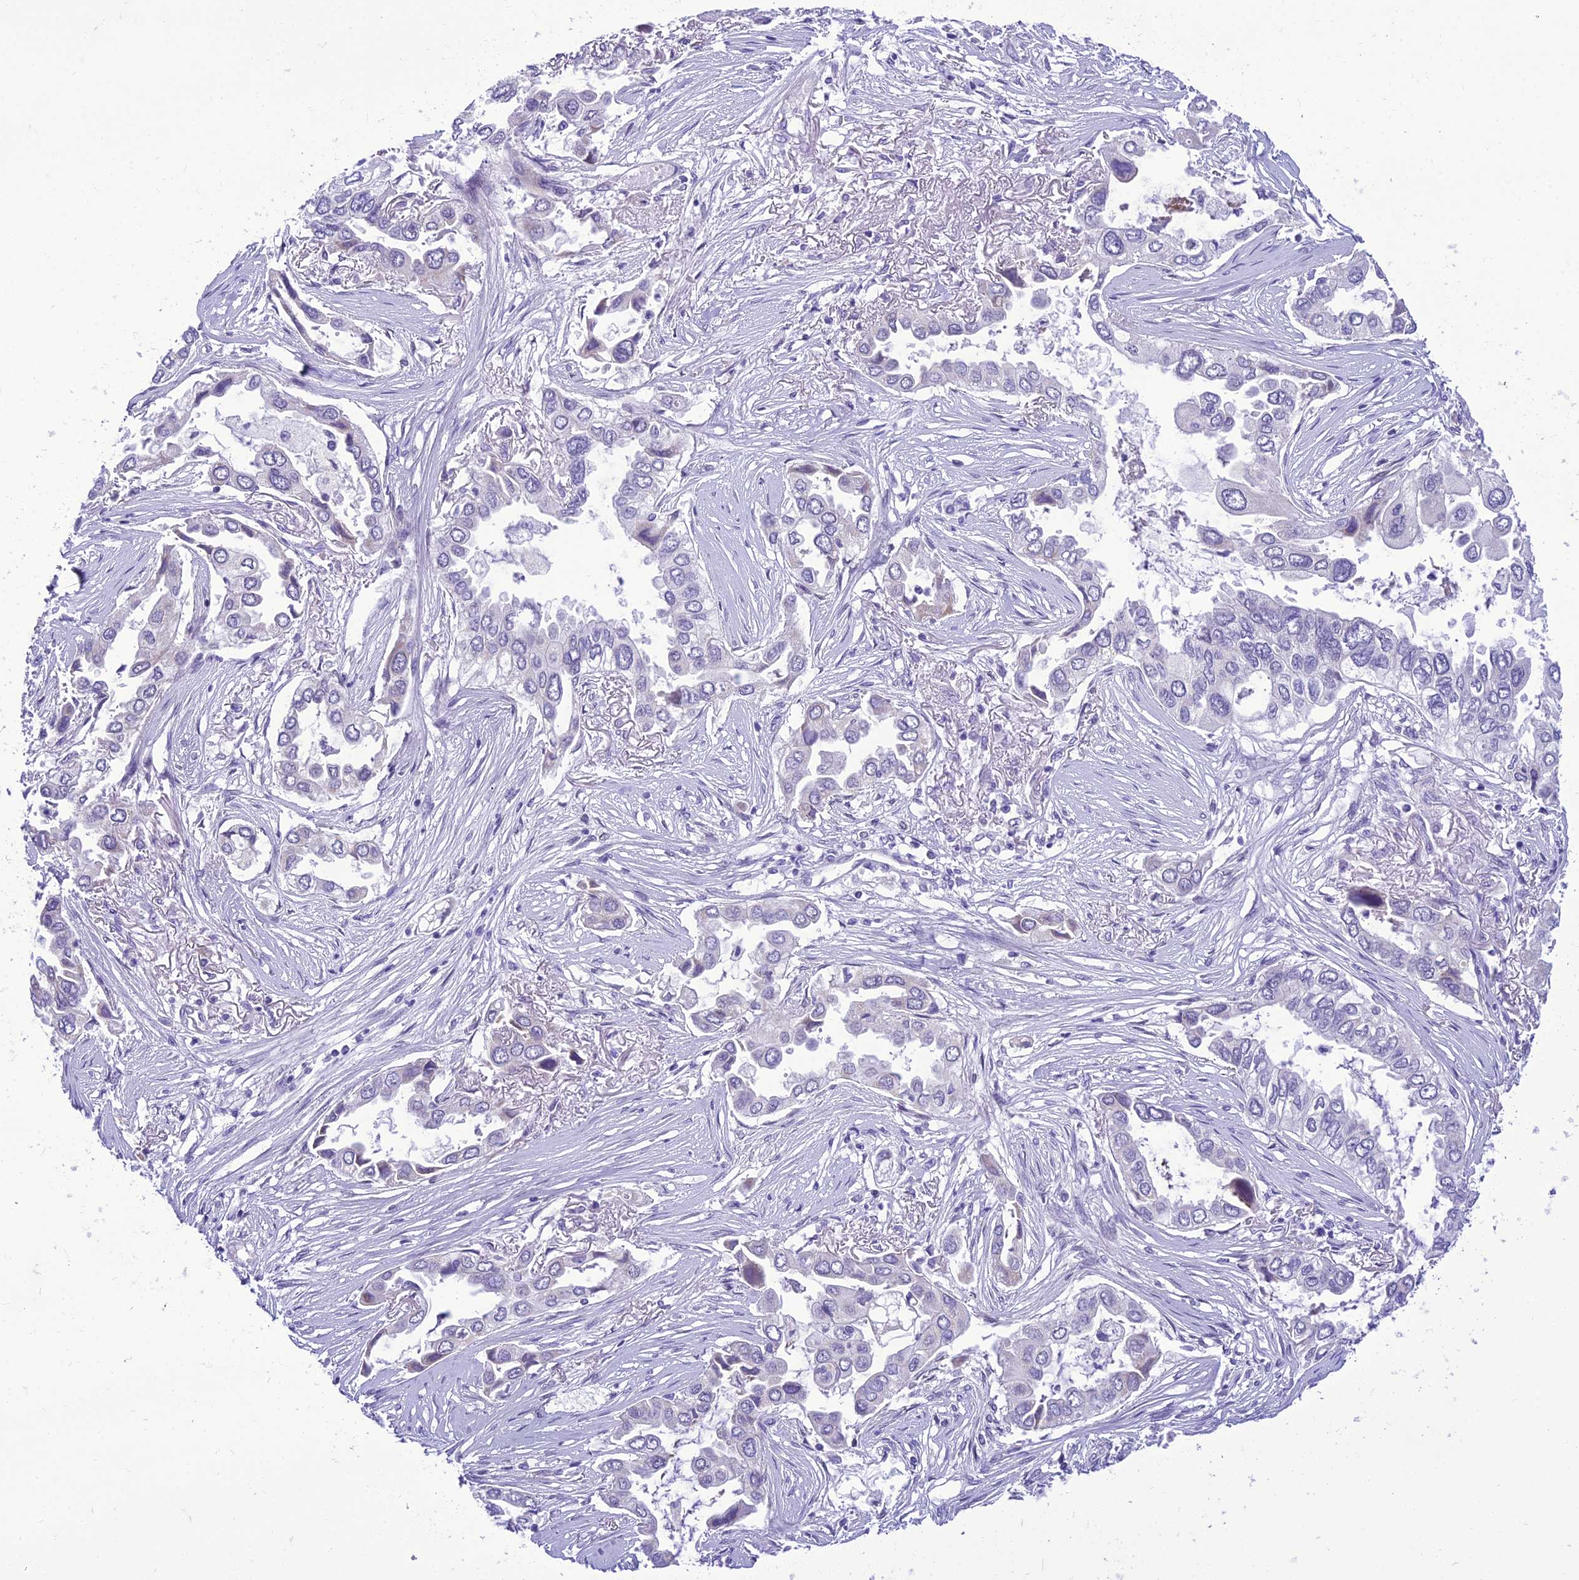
{"staining": {"intensity": "negative", "quantity": "none", "location": "none"}, "tissue": "lung cancer", "cell_type": "Tumor cells", "image_type": "cancer", "snomed": [{"axis": "morphology", "description": "Adenocarcinoma, NOS"}, {"axis": "topography", "description": "Lung"}], "caption": "Immunohistochemical staining of lung cancer exhibits no significant staining in tumor cells.", "gene": "B9D2", "patient": {"sex": "female", "age": 76}}